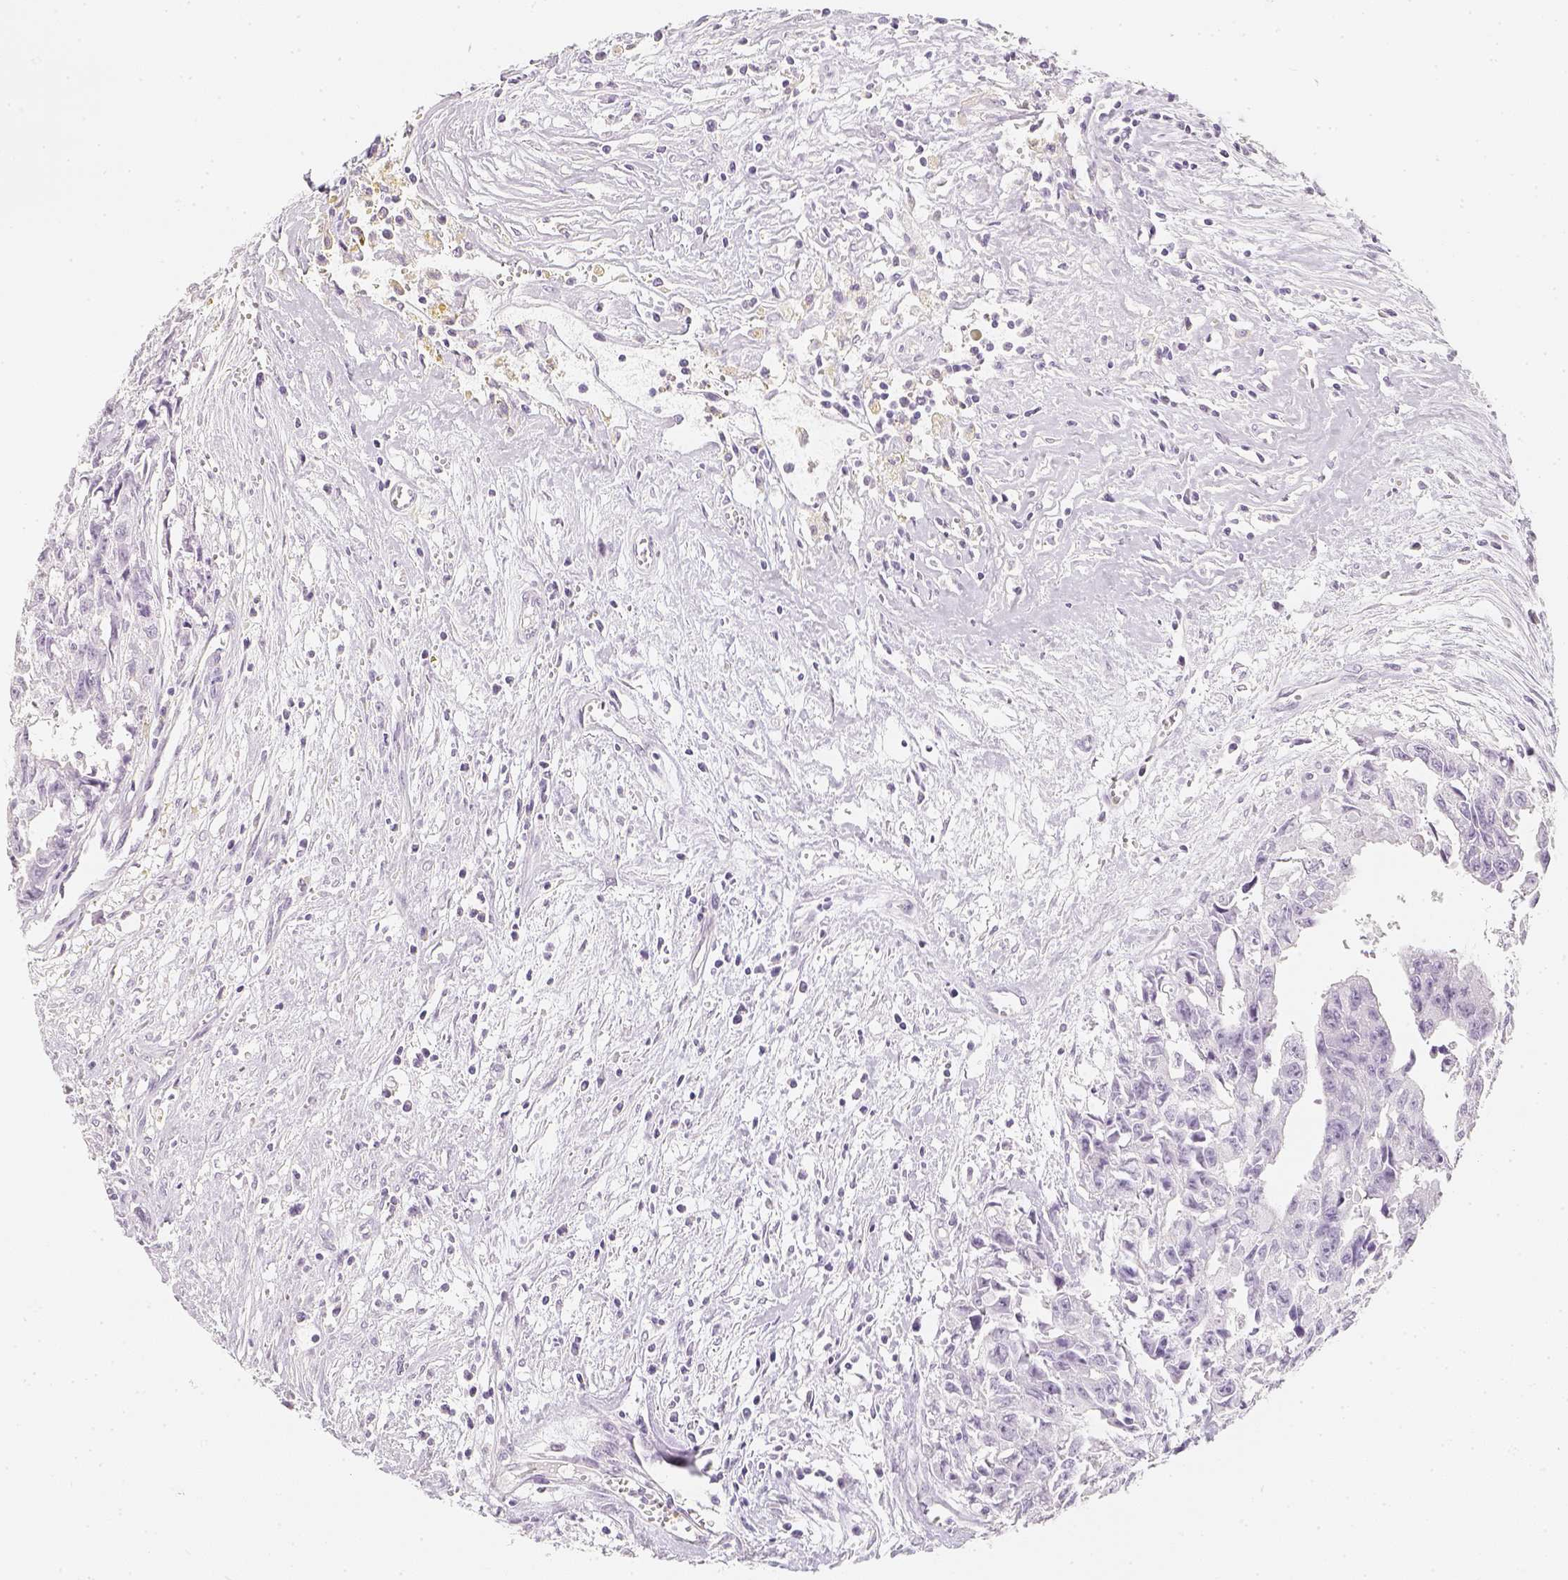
{"staining": {"intensity": "negative", "quantity": "none", "location": "none"}, "tissue": "testis cancer", "cell_type": "Tumor cells", "image_type": "cancer", "snomed": [{"axis": "morphology", "description": "Carcinoma, Embryonal, NOS"}, {"axis": "morphology", "description": "Teratoma, malignant, NOS"}, {"axis": "topography", "description": "Testis"}], "caption": "Immunohistochemistry (IHC) histopathology image of neoplastic tissue: human testis cancer stained with DAB demonstrates no significant protein positivity in tumor cells. The staining was performed using DAB (3,3'-diaminobenzidine) to visualize the protein expression in brown, while the nuclei were stained in blue with hematoxylin (Magnification: 20x).", "gene": "SLC18A1", "patient": {"sex": "male", "age": 24}}